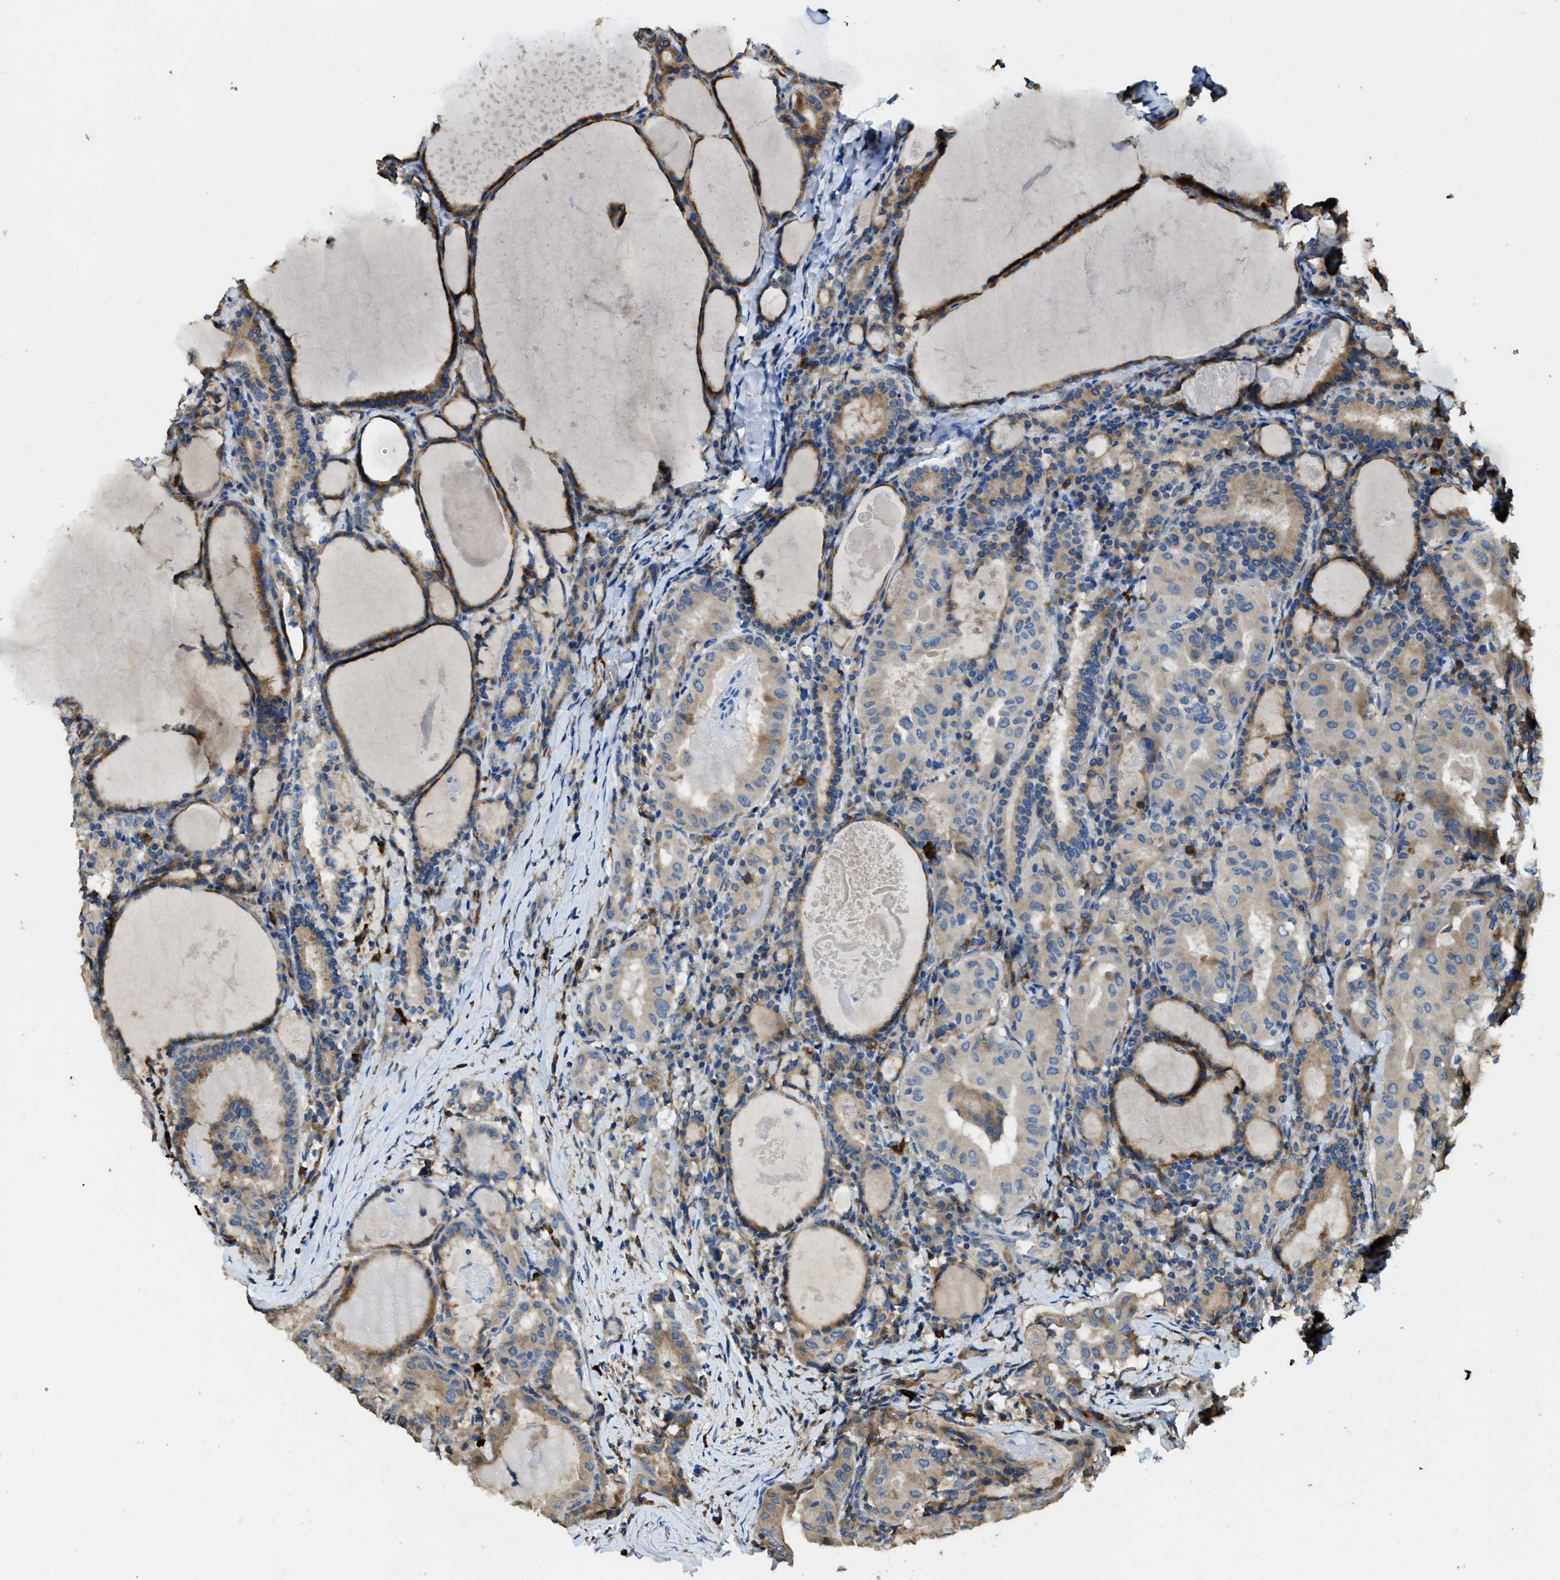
{"staining": {"intensity": "moderate", "quantity": "<25%", "location": "cytoplasmic/membranous"}, "tissue": "thyroid cancer", "cell_type": "Tumor cells", "image_type": "cancer", "snomed": [{"axis": "morphology", "description": "Papillary adenocarcinoma, NOS"}, {"axis": "topography", "description": "Thyroid gland"}], "caption": "IHC (DAB) staining of thyroid papillary adenocarcinoma reveals moderate cytoplasmic/membranous protein positivity in about <25% of tumor cells. (Brightfield microscopy of DAB IHC at high magnification).", "gene": "RIPK2", "patient": {"sex": "female", "age": 42}}